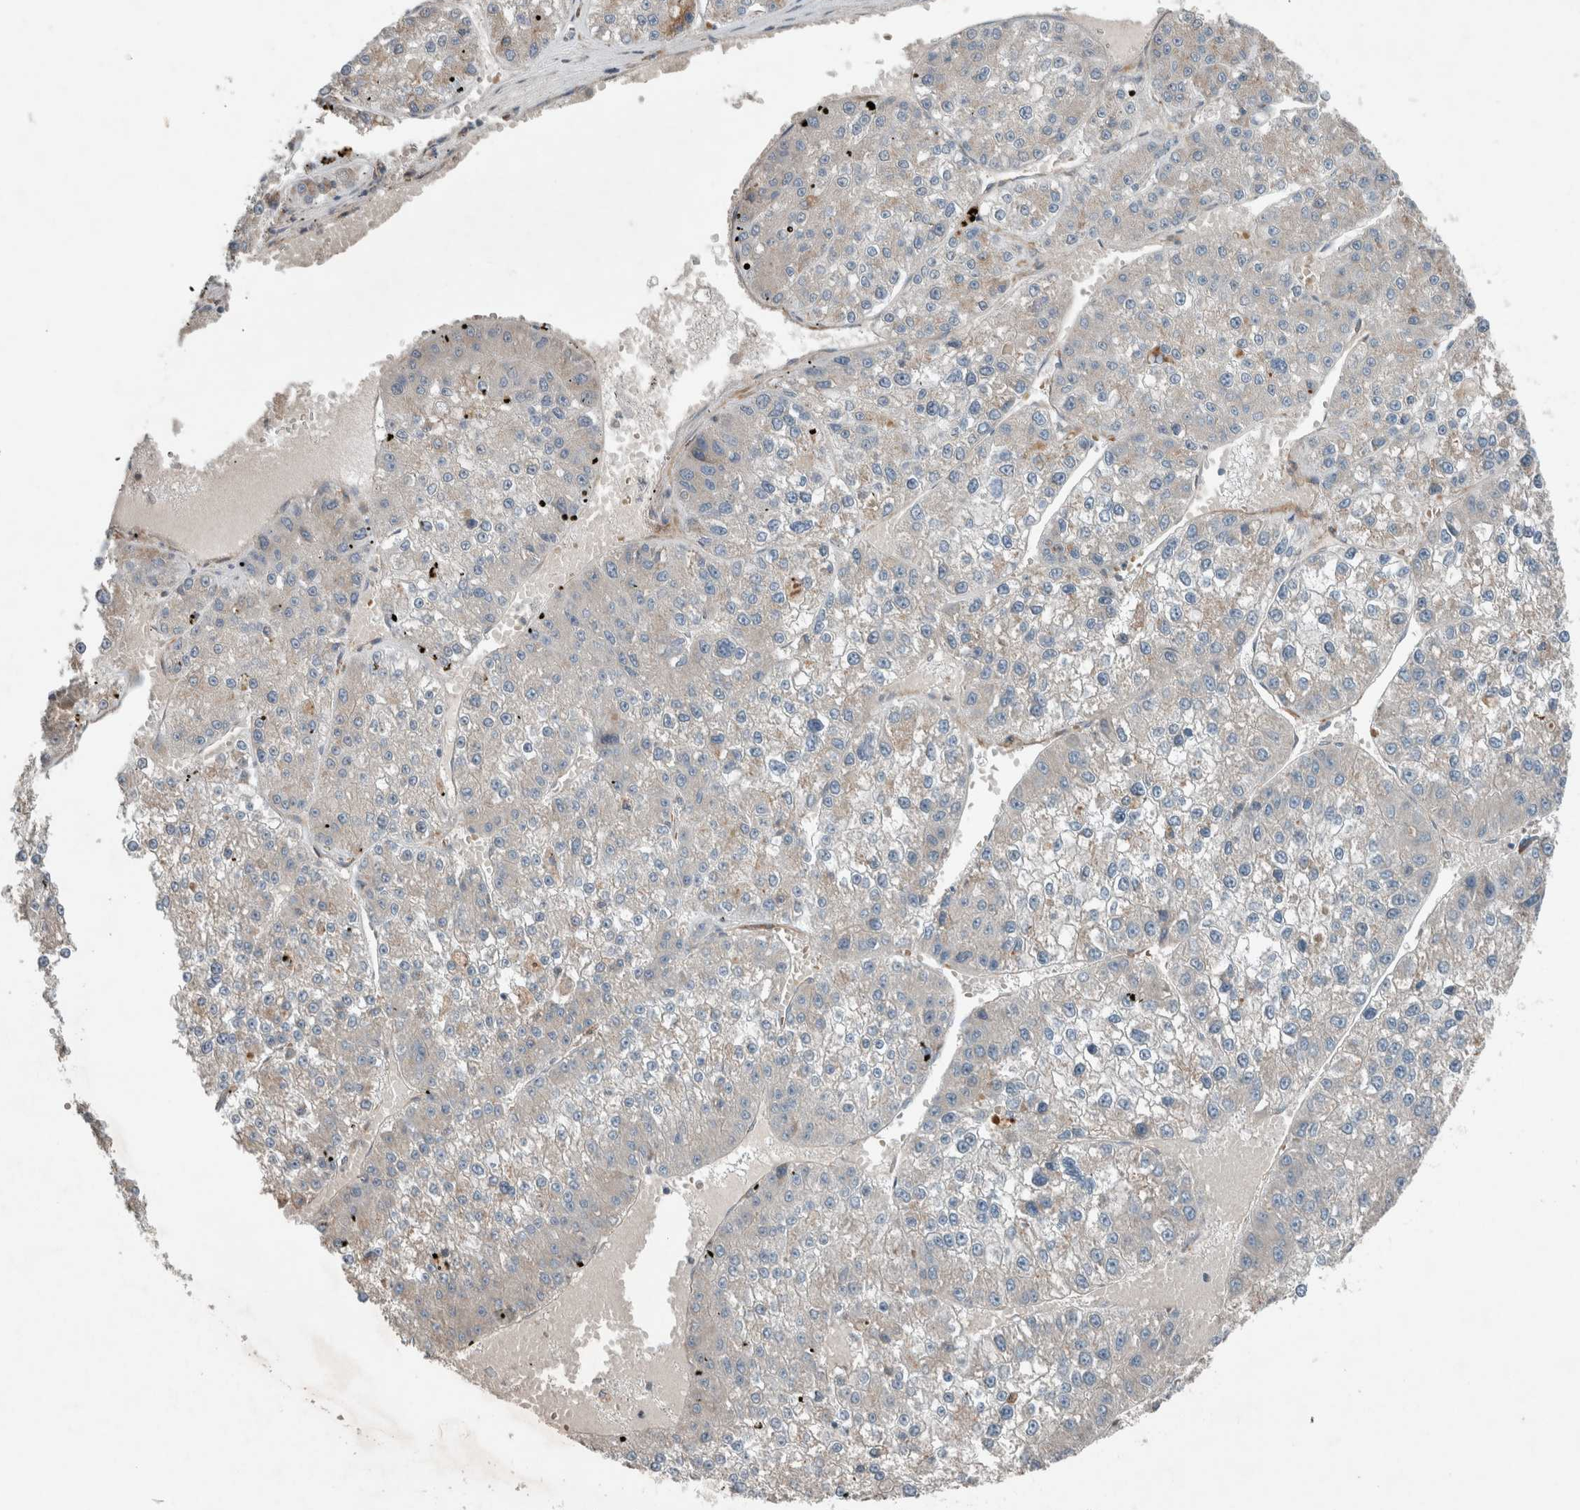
{"staining": {"intensity": "weak", "quantity": "<25%", "location": "cytoplasmic/membranous"}, "tissue": "liver cancer", "cell_type": "Tumor cells", "image_type": "cancer", "snomed": [{"axis": "morphology", "description": "Carcinoma, Hepatocellular, NOS"}, {"axis": "topography", "description": "Liver"}], "caption": "Tumor cells show no significant staining in liver hepatocellular carcinoma. (DAB (3,3'-diaminobenzidine) IHC with hematoxylin counter stain).", "gene": "JADE2", "patient": {"sex": "female", "age": 73}}